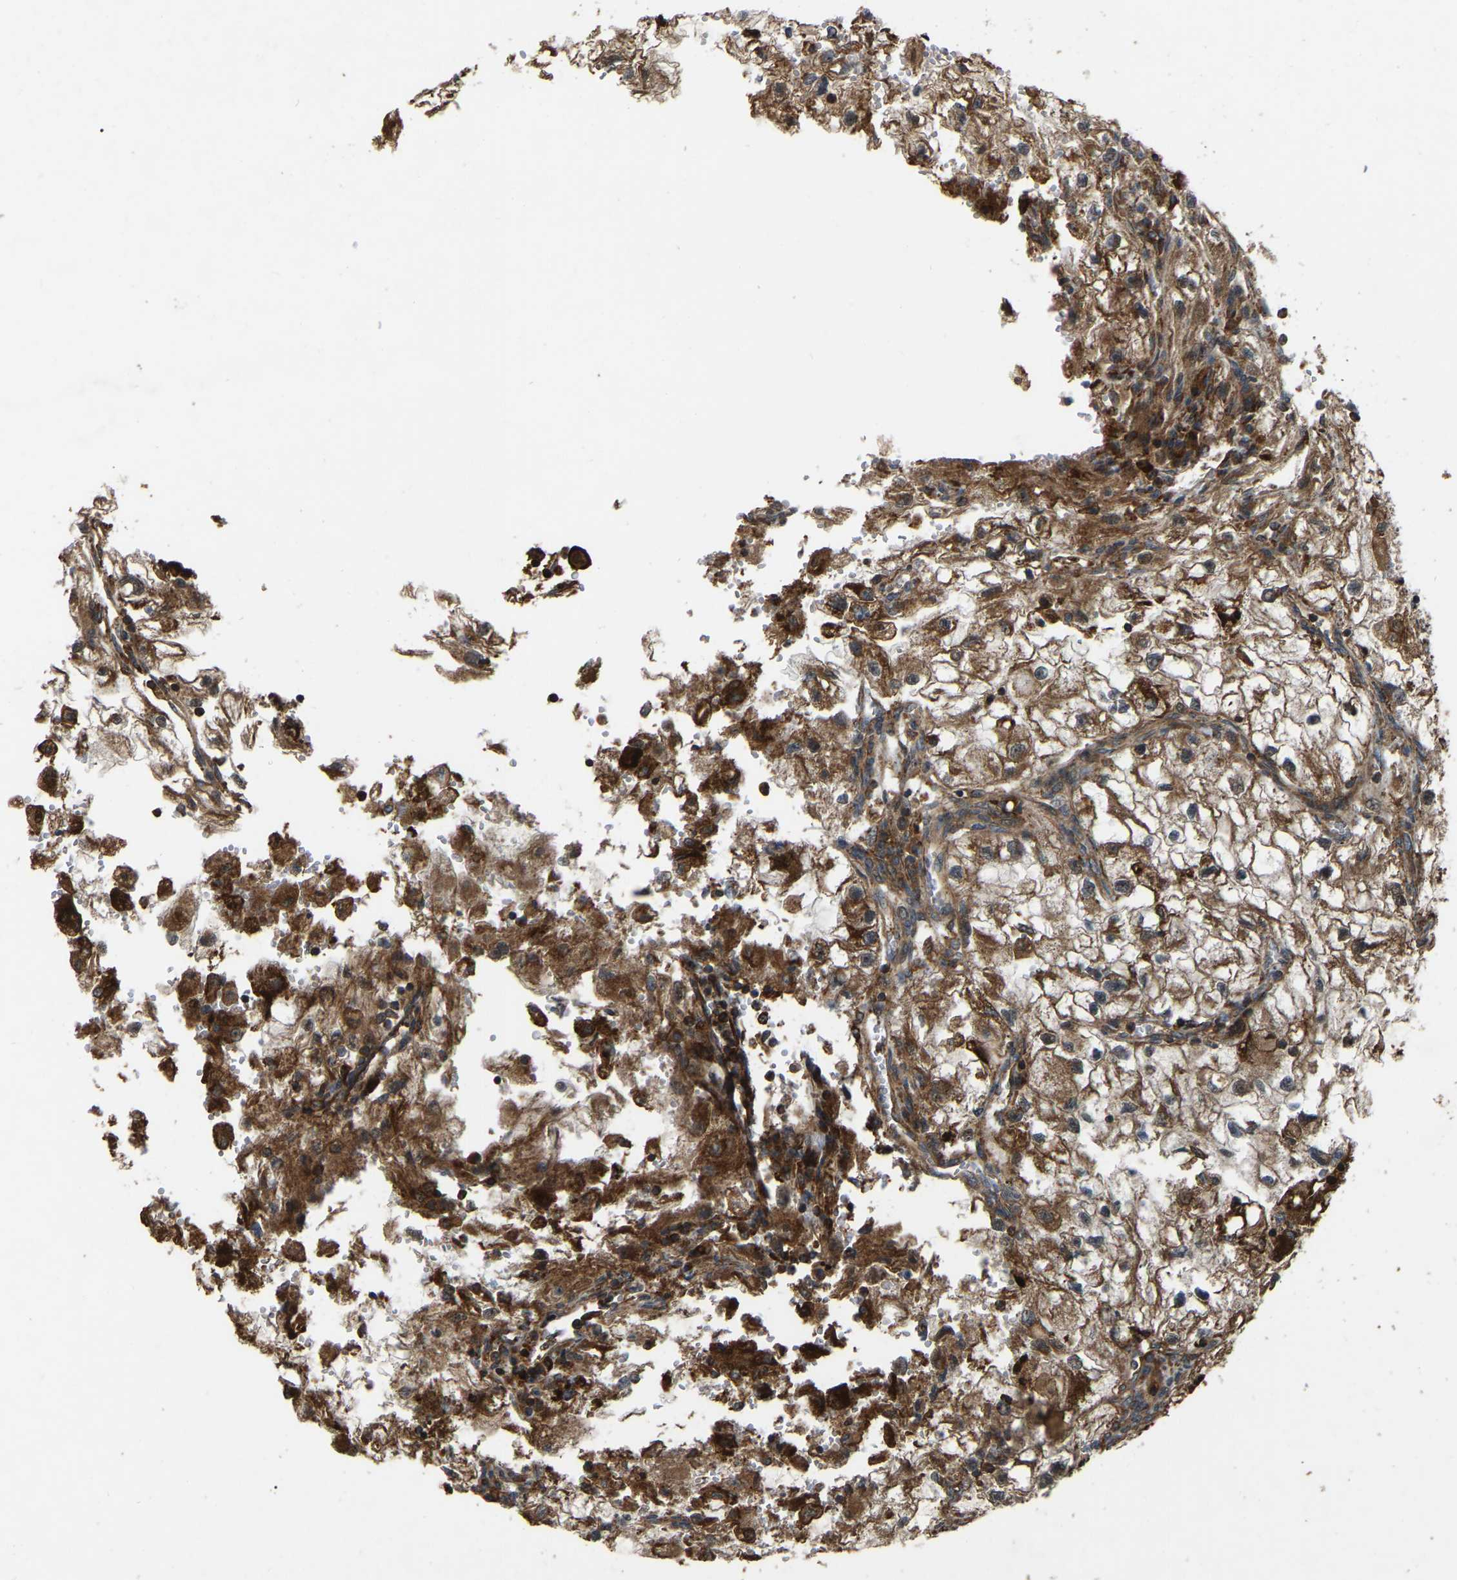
{"staining": {"intensity": "moderate", "quantity": ">75%", "location": "cytoplasmic/membranous"}, "tissue": "renal cancer", "cell_type": "Tumor cells", "image_type": "cancer", "snomed": [{"axis": "morphology", "description": "Adenocarcinoma, NOS"}, {"axis": "topography", "description": "Kidney"}], "caption": "Immunohistochemical staining of human renal adenocarcinoma displays medium levels of moderate cytoplasmic/membranous protein expression in approximately >75% of tumor cells. (DAB (3,3'-diaminobenzidine) IHC, brown staining for protein, blue staining for nuclei).", "gene": "SAMD9L", "patient": {"sex": "female", "age": 70}}